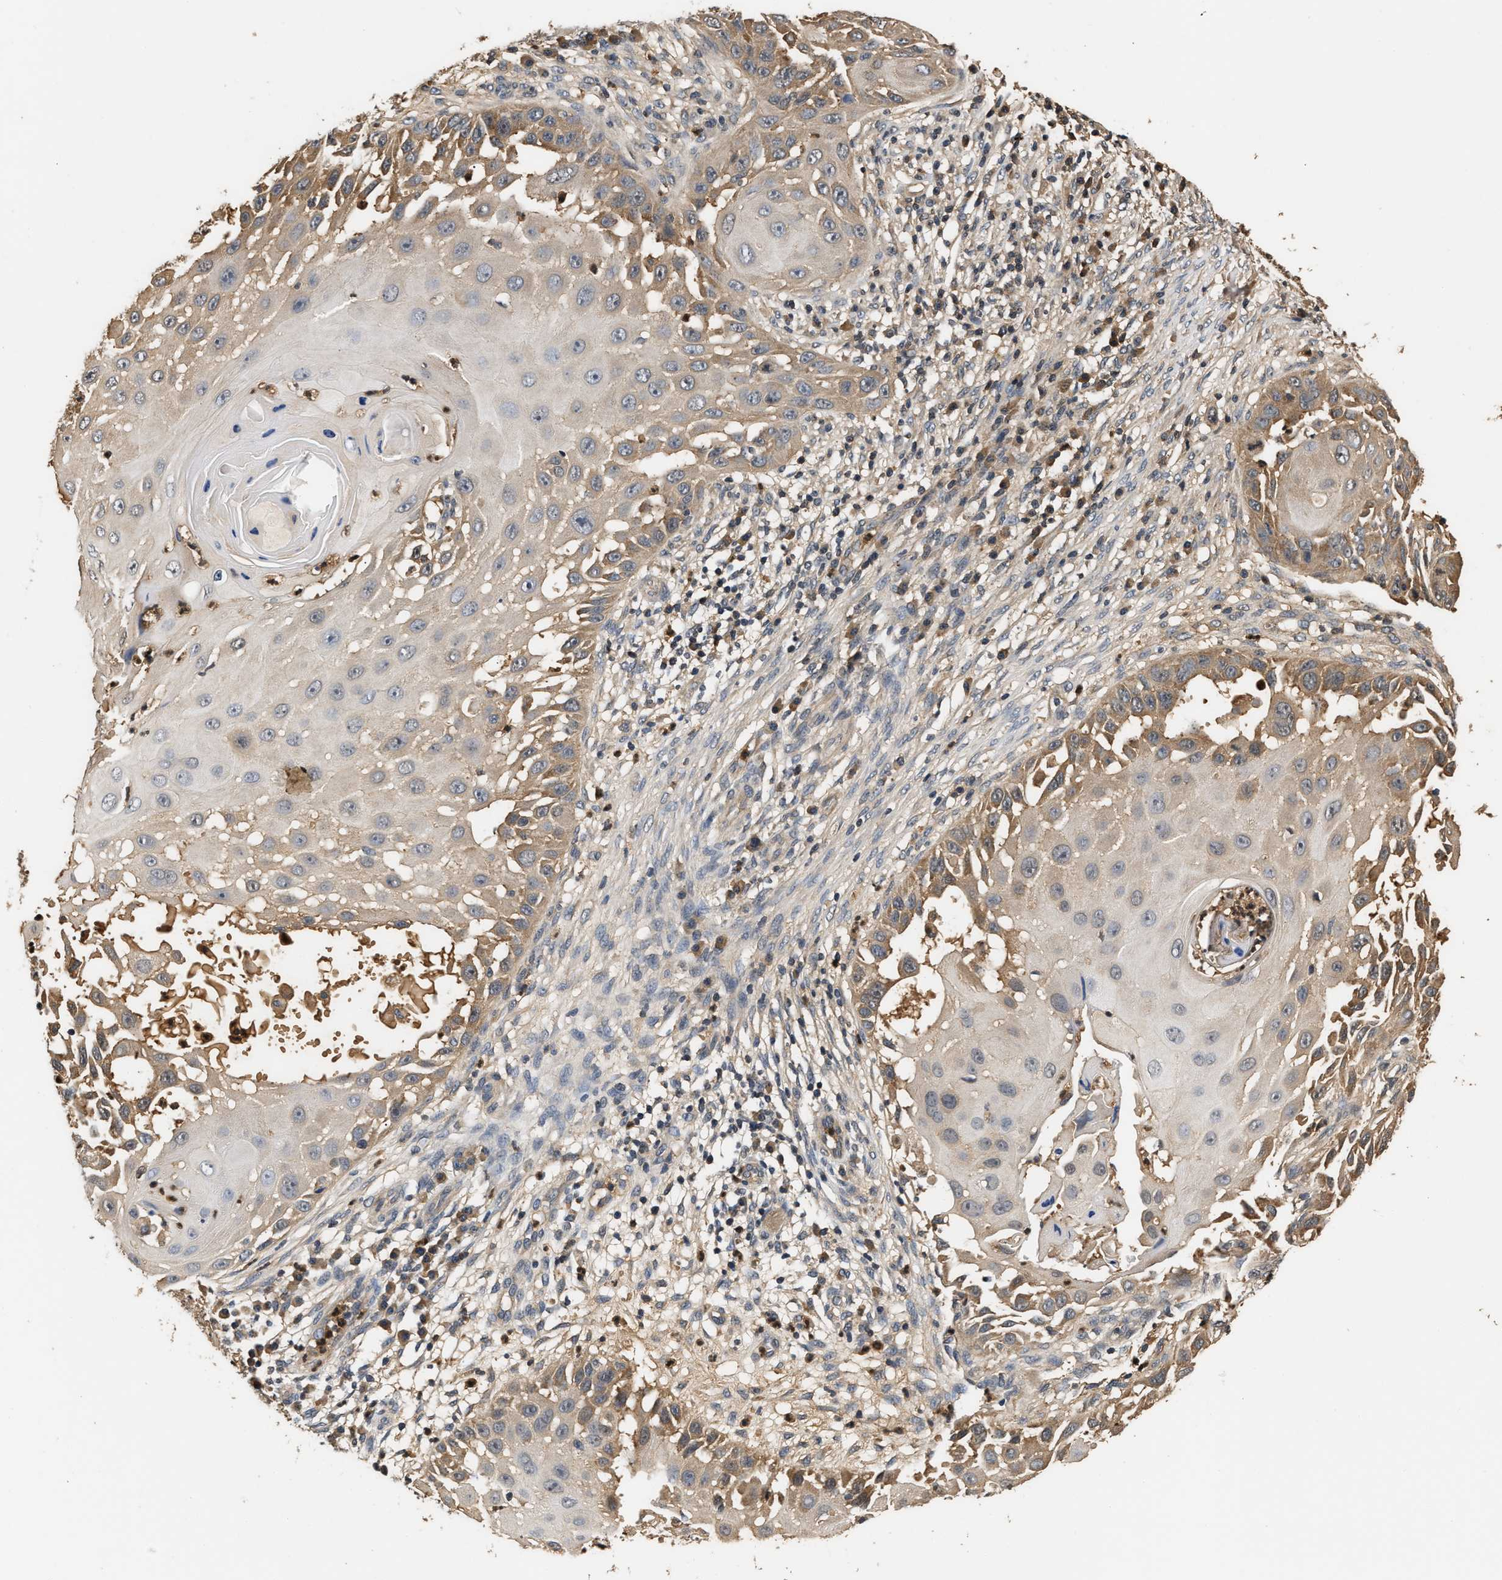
{"staining": {"intensity": "moderate", "quantity": "<25%", "location": "cytoplasmic/membranous"}, "tissue": "skin cancer", "cell_type": "Tumor cells", "image_type": "cancer", "snomed": [{"axis": "morphology", "description": "Squamous cell carcinoma, NOS"}, {"axis": "topography", "description": "Skin"}], "caption": "Tumor cells exhibit low levels of moderate cytoplasmic/membranous positivity in about <25% of cells in human skin squamous cell carcinoma.", "gene": "GPI", "patient": {"sex": "female", "age": 44}}